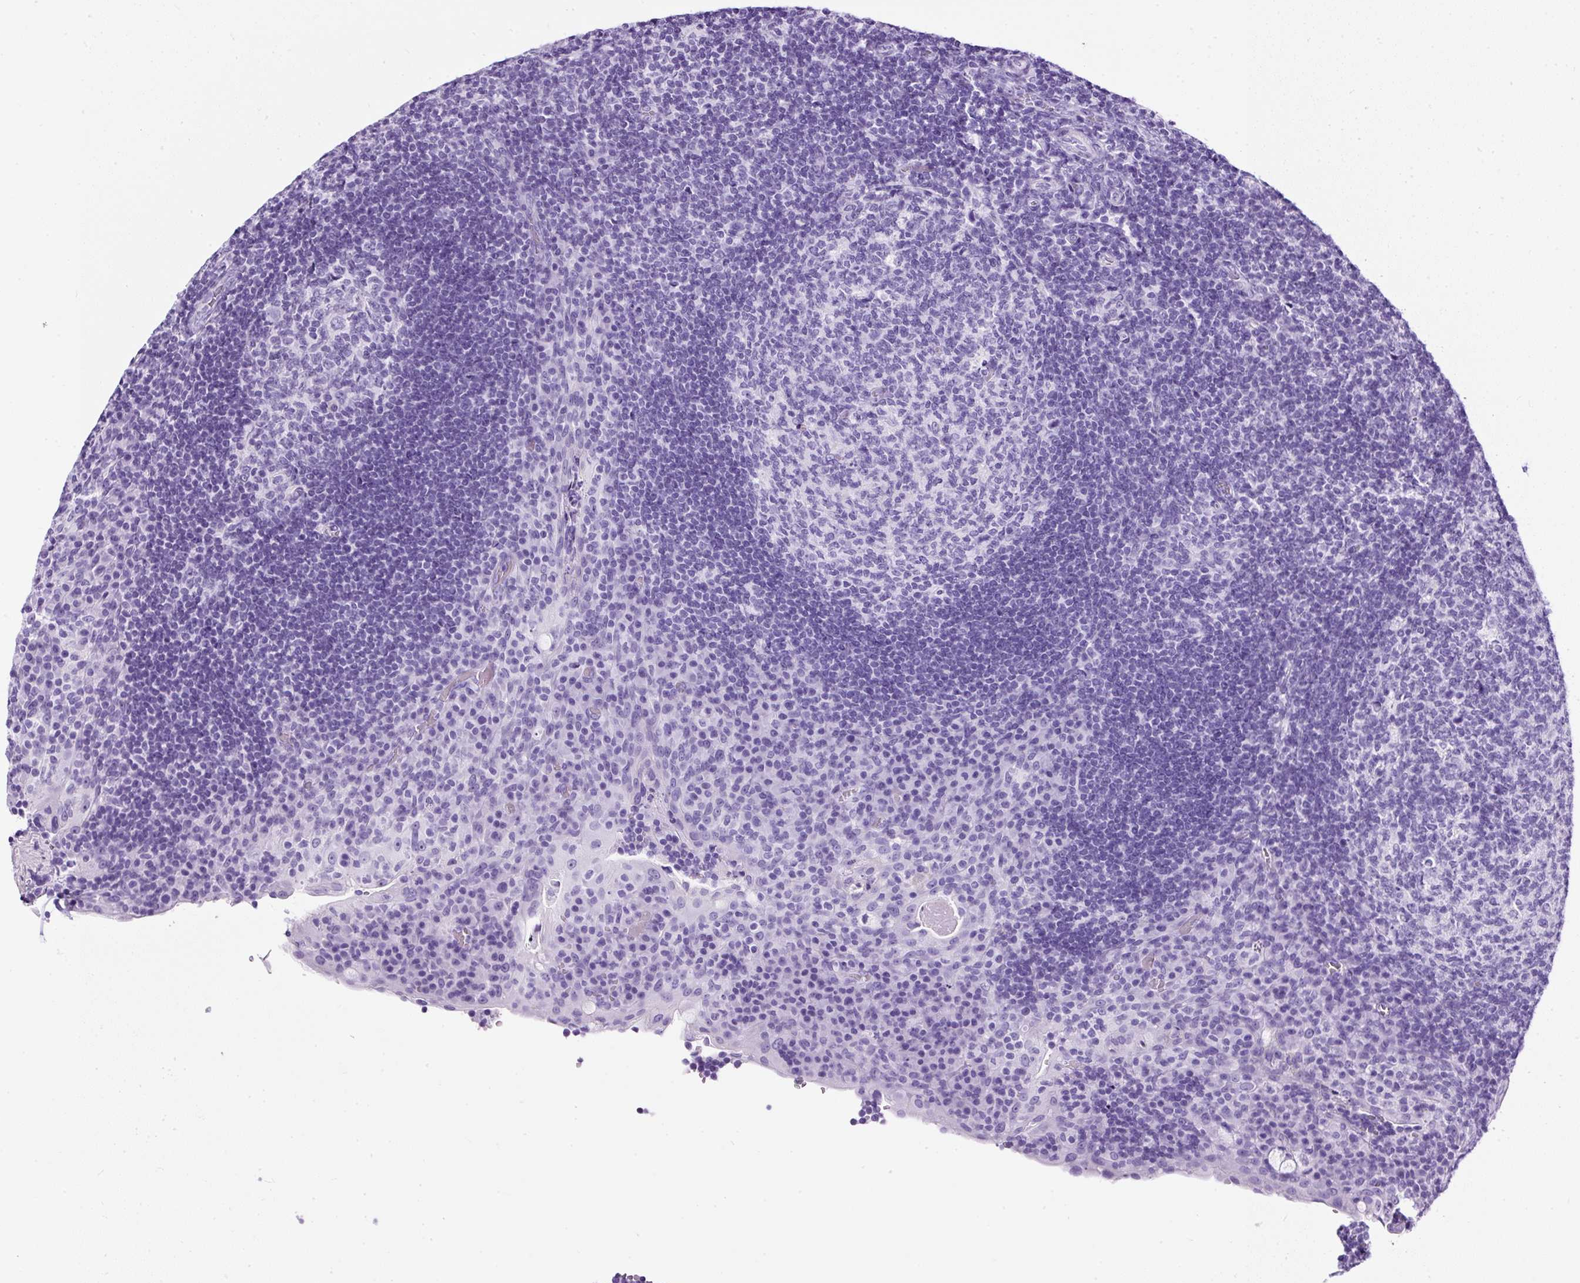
{"staining": {"intensity": "negative", "quantity": "none", "location": "none"}, "tissue": "tonsil", "cell_type": "Germinal center cells", "image_type": "normal", "snomed": [{"axis": "morphology", "description": "Normal tissue, NOS"}, {"axis": "topography", "description": "Tonsil"}], "caption": "Immunohistochemistry (IHC) image of unremarkable tonsil: human tonsil stained with DAB (3,3'-diaminobenzidine) exhibits no significant protein staining in germinal center cells.", "gene": "NTS", "patient": {"sex": "male", "age": 17}}